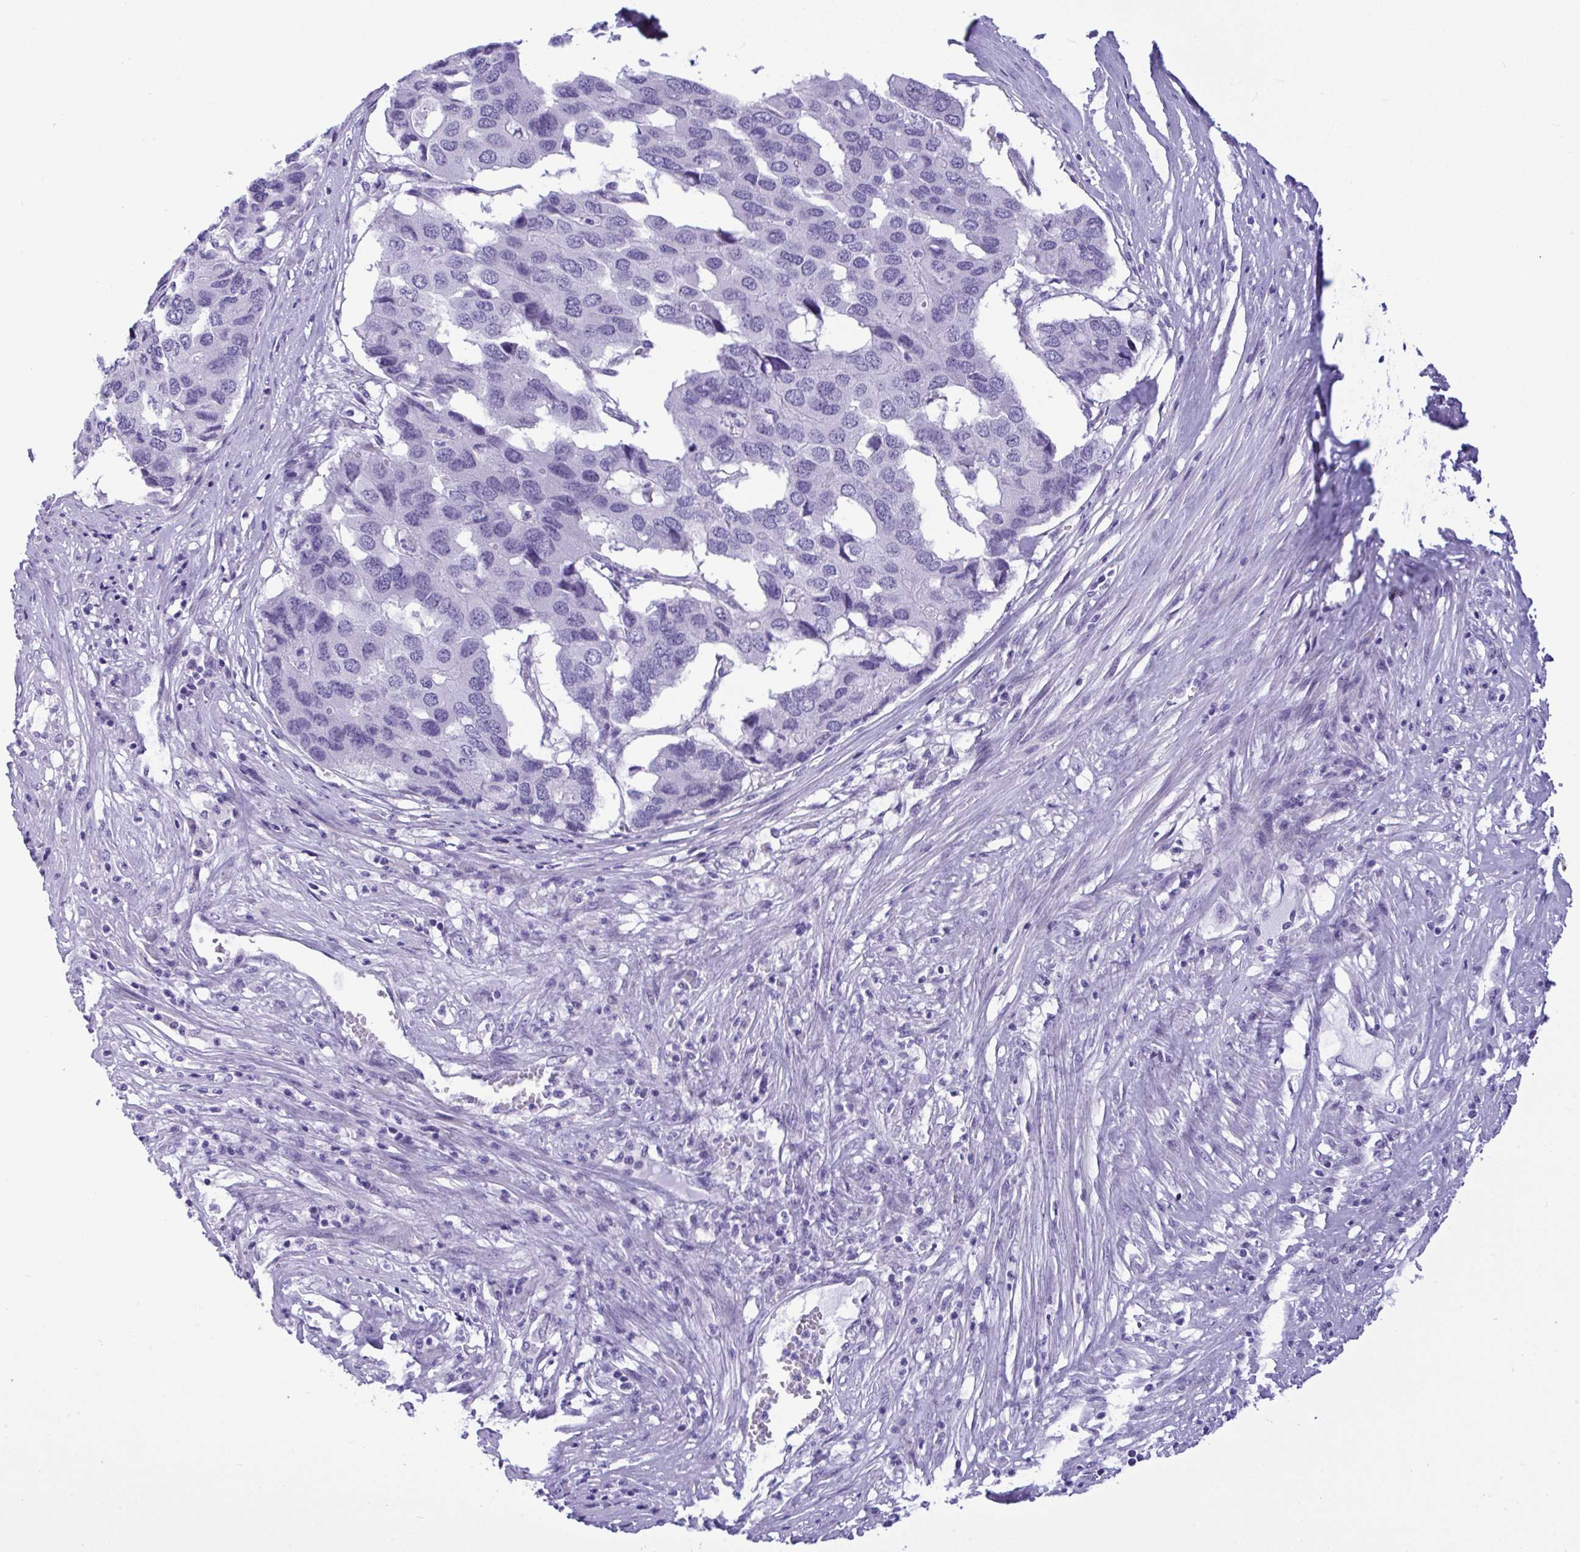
{"staining": {"intensity": "negative", "quantity": "none", "location": "none"}, "tissue": "pancreatic cancer", "cell_type": "Tumor cells", "image_type": "cancer", "snomed": [{"axis": "morphology", "description": "Adenocarcinoma, NOS"}, {"axis": "topography", "description": "Pancreas"}], "caption": "The immunohistochemistry (IHC) photomicrograph has no significant positivity in tumor cells of pancreatic adenocarcinoma tissue.", "gene": "YBX2", "patient": {"sex": "male", "age": 50}}